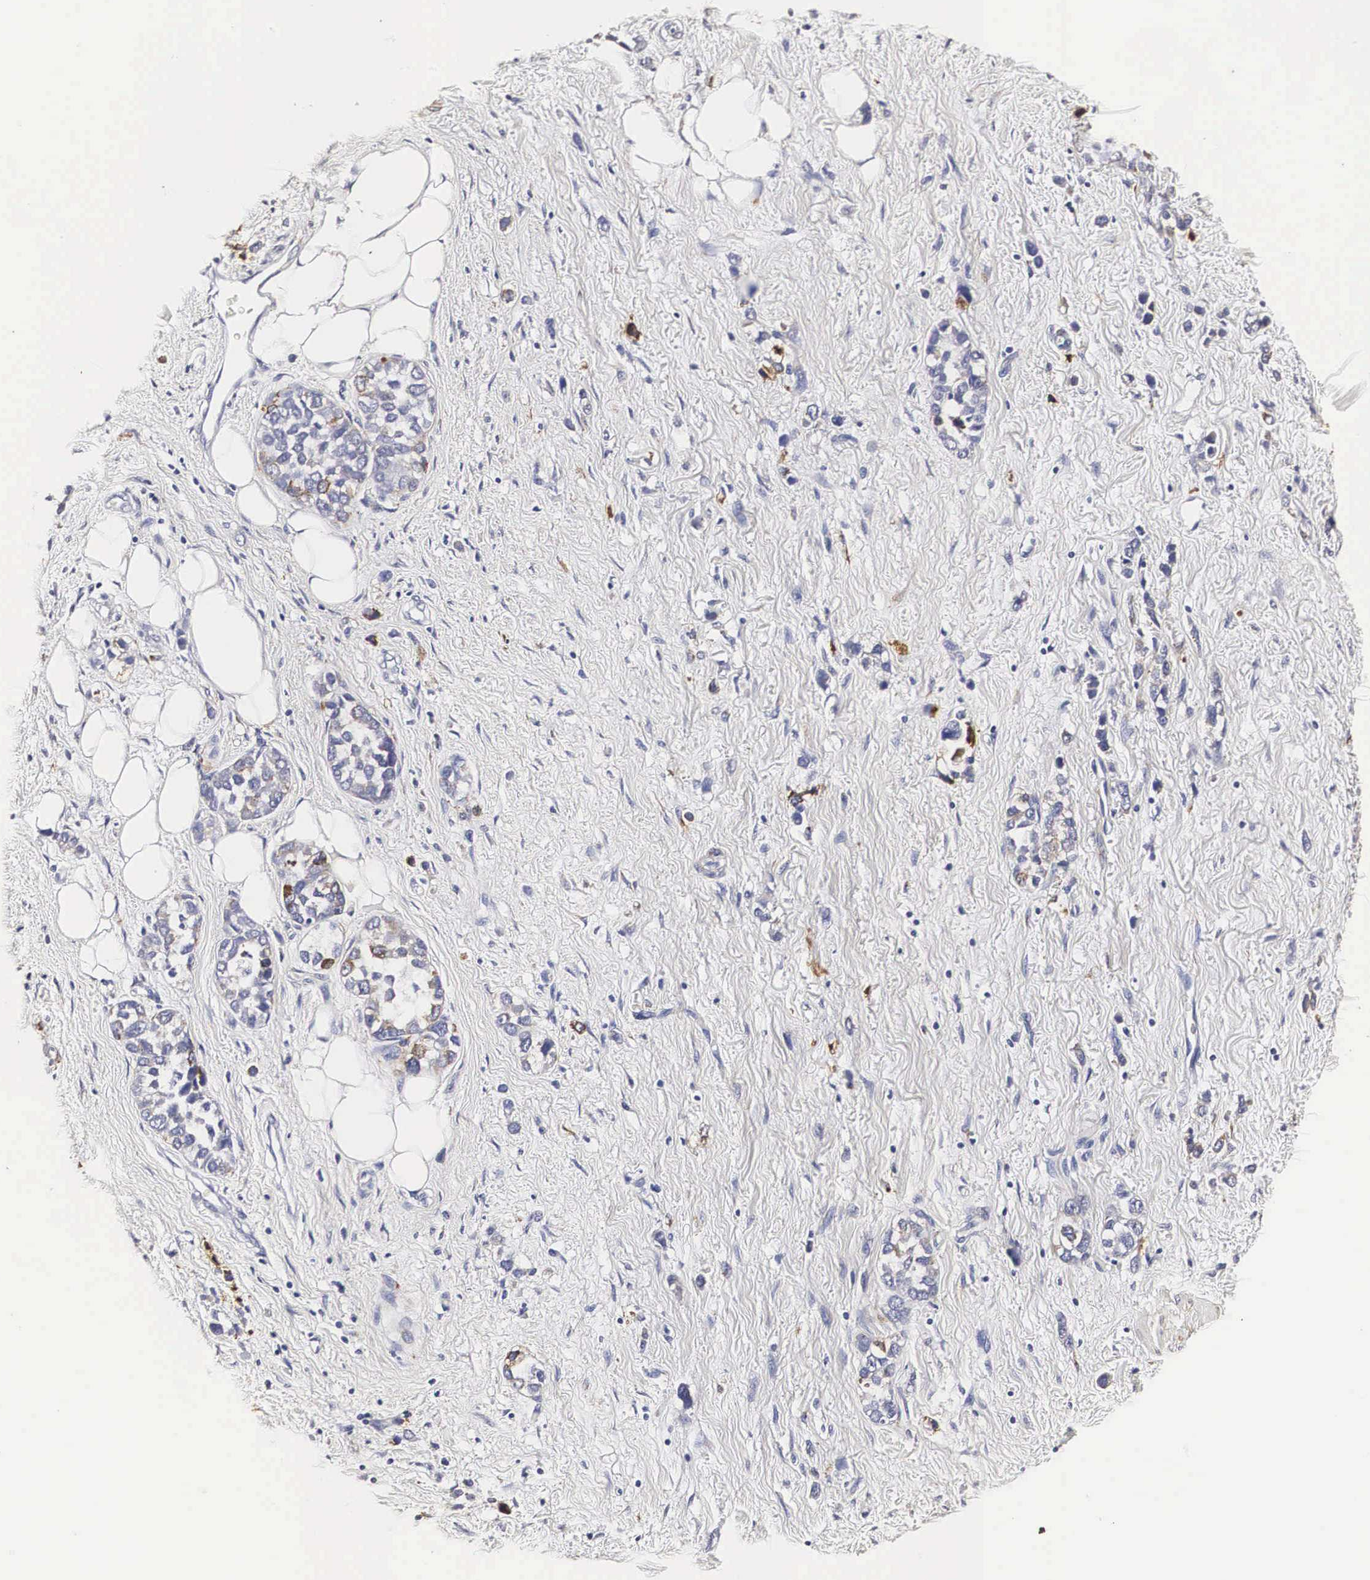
{"staining": {"intensity": "weak", "quantity": "<25%", "location": "cytoplasmic/membranous"}, "tissue": "stomach cancer", "cell_type": "Tumor cells", "image_type": "cancer", "snomed": [{"axis": "morphology", "description": "Adenocarcinoma, NOS"}, {"axis": "topography", "description": "Stomach, upper"}], "caption": "Protein analysis of adenocarcinoma (stomach) reveals no significant expression in tumor cells.", "gene": "CKAP4", "patient": {"sex": "male", "age": 76}}